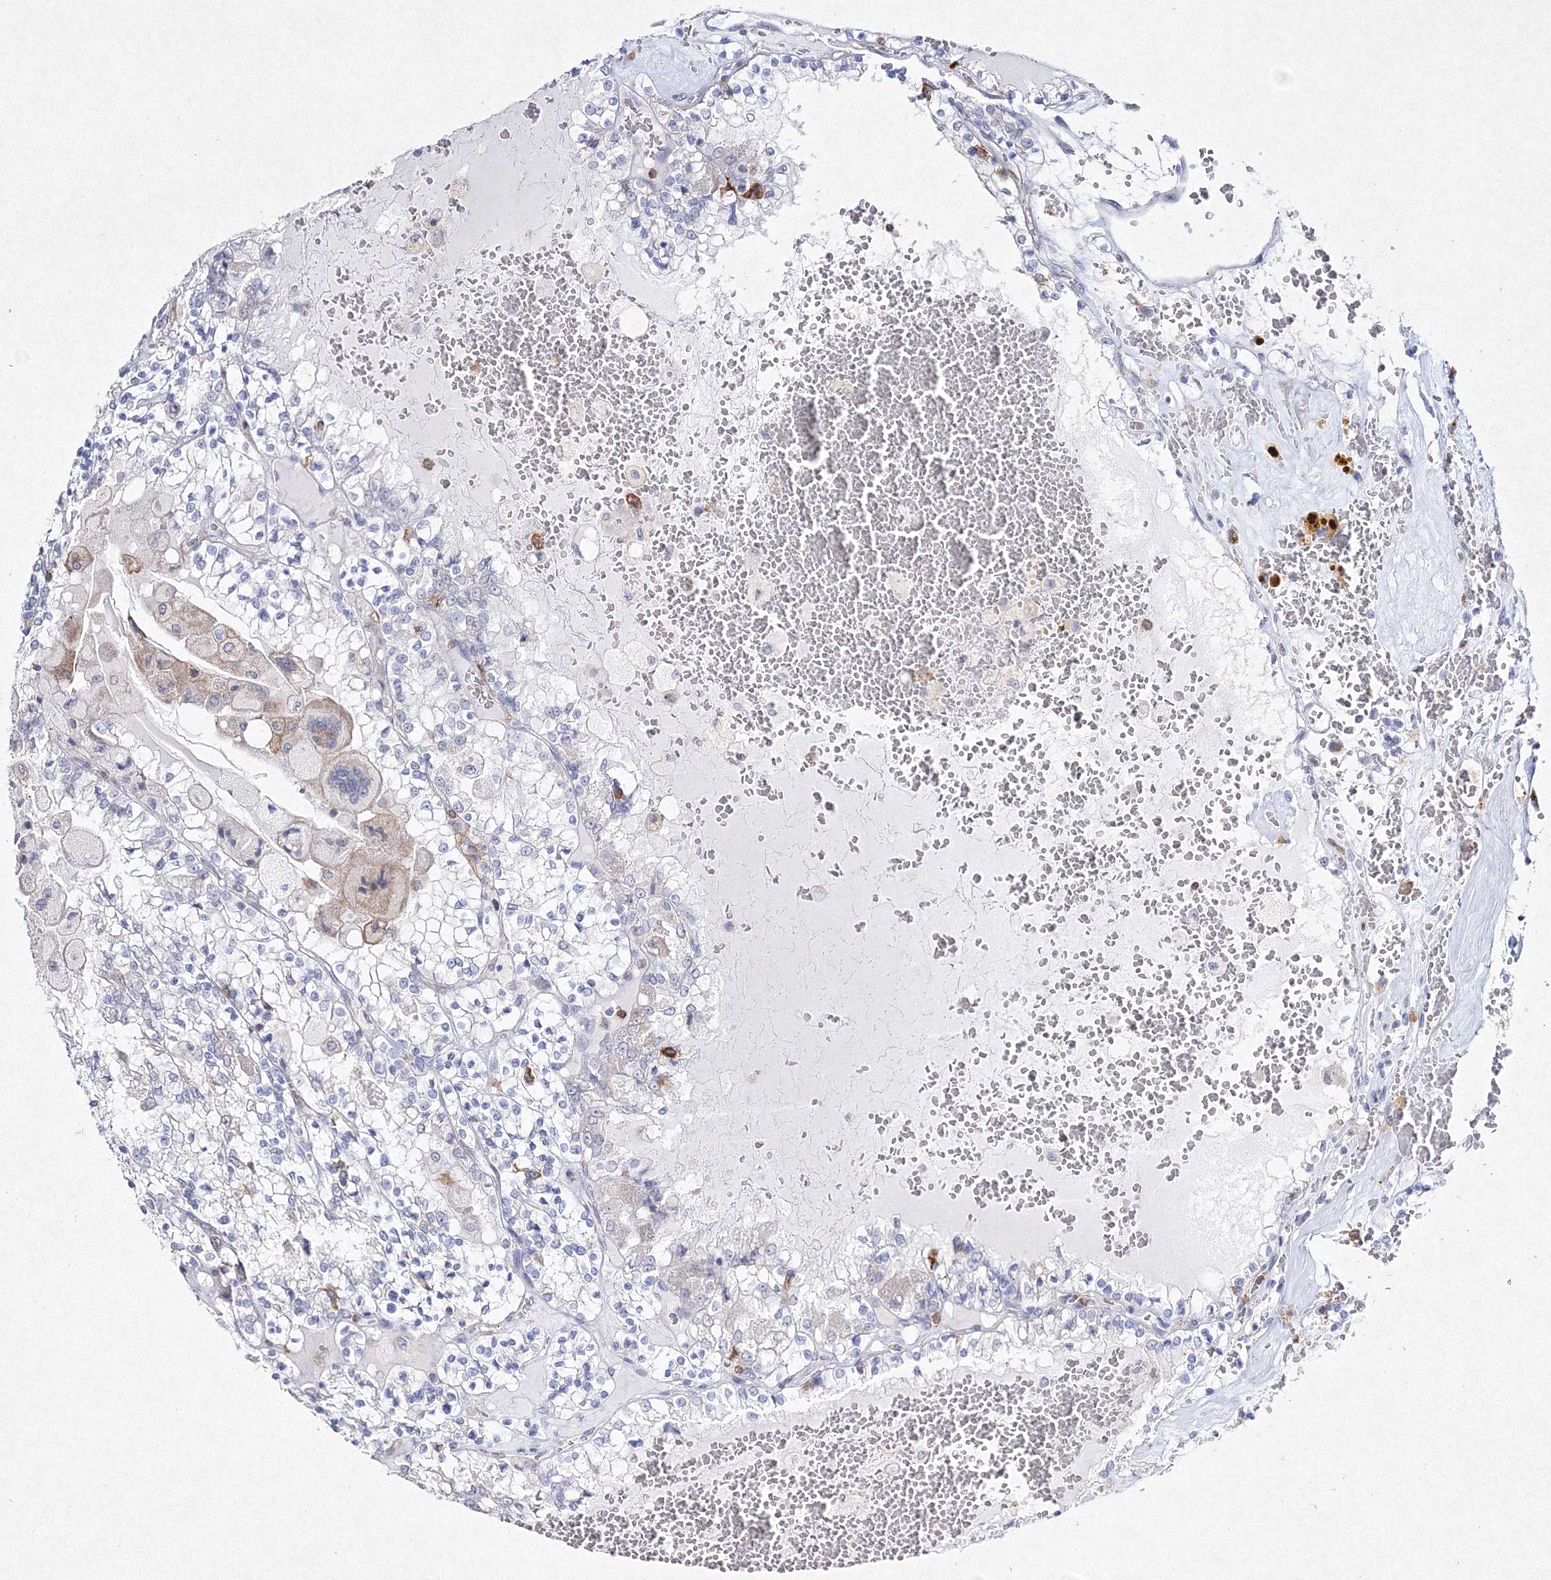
{"staining": {"intensity": "negative", "quantity": "none", "location": "none"}, "tissue": "renal cancer", "cell_type": "Tumor cells", "image_type": "cancer", "snomed": [{"axis": "morphology", "description": "Adenocarcinoma, NOS"}, {"axis": "topography", "description": "Kidney"}], "caption": "Immunohistochemistry (IHC) micrograph of neoplastic tissue: adenocarcinoma (renal) stained with DAB displays no significant protein staining in tumor cells.", "gene": "HCST", "patient": {"sex": "female", "age": 56}}